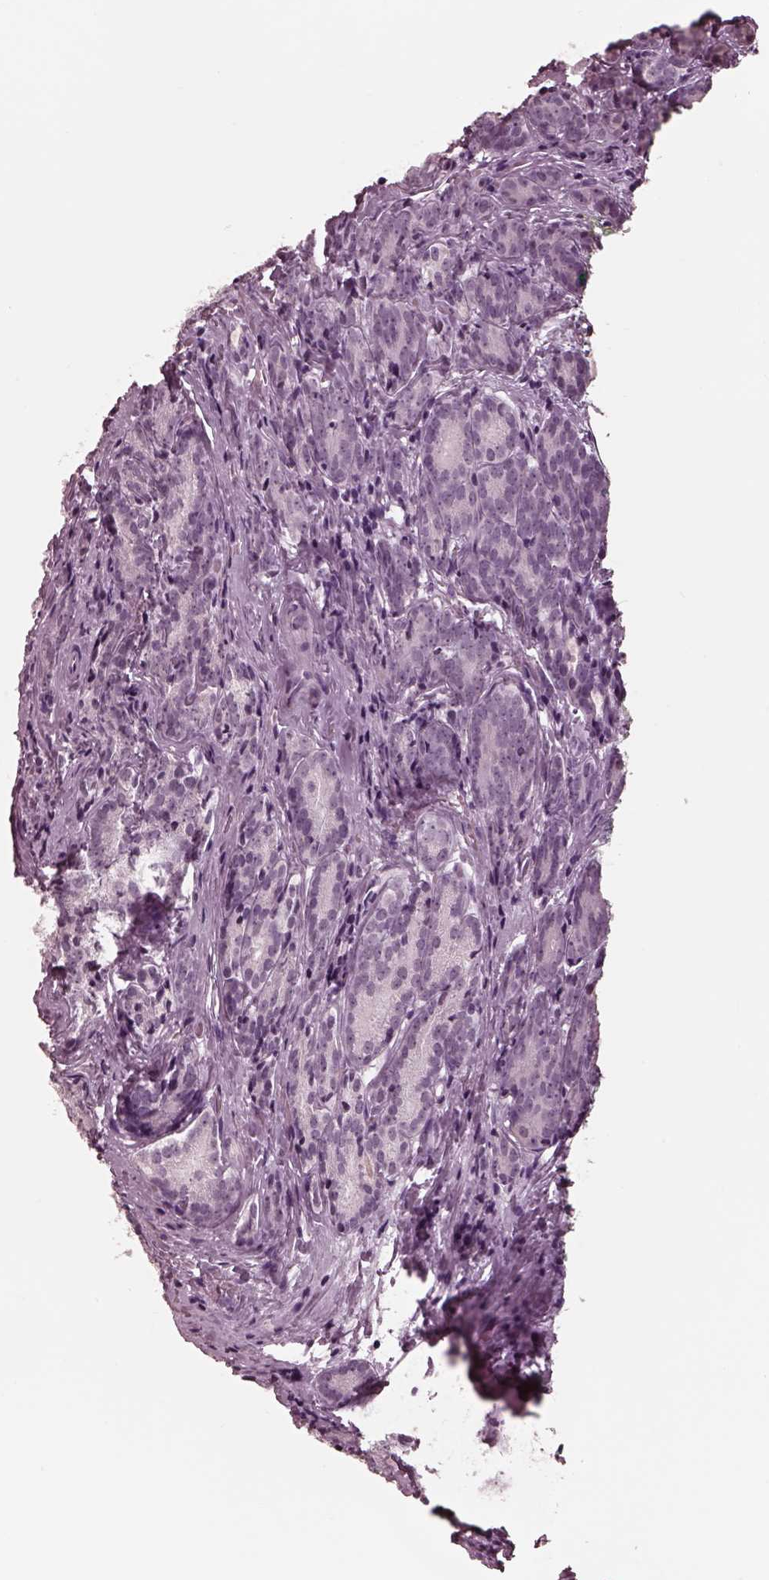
{"staining": {"intensity": "negative", "quantity": "none", "location": "none"}, "tissue": "prostate cancer", "cell_type": "Tumor cells", "image_type": "cancer", "snomed": [{"axis": "morphology", "description": "Adenocarcinoma, NOS"}, {"axis": "topography", "description": "Prostate"}], "caption": "Immunohistochemical staining of prostate cancer (adenocarcinoma) displays no significant positivity in tumor cells.", "gene": "GARIN4", "patient": {"sex": "male", "age": 71}}